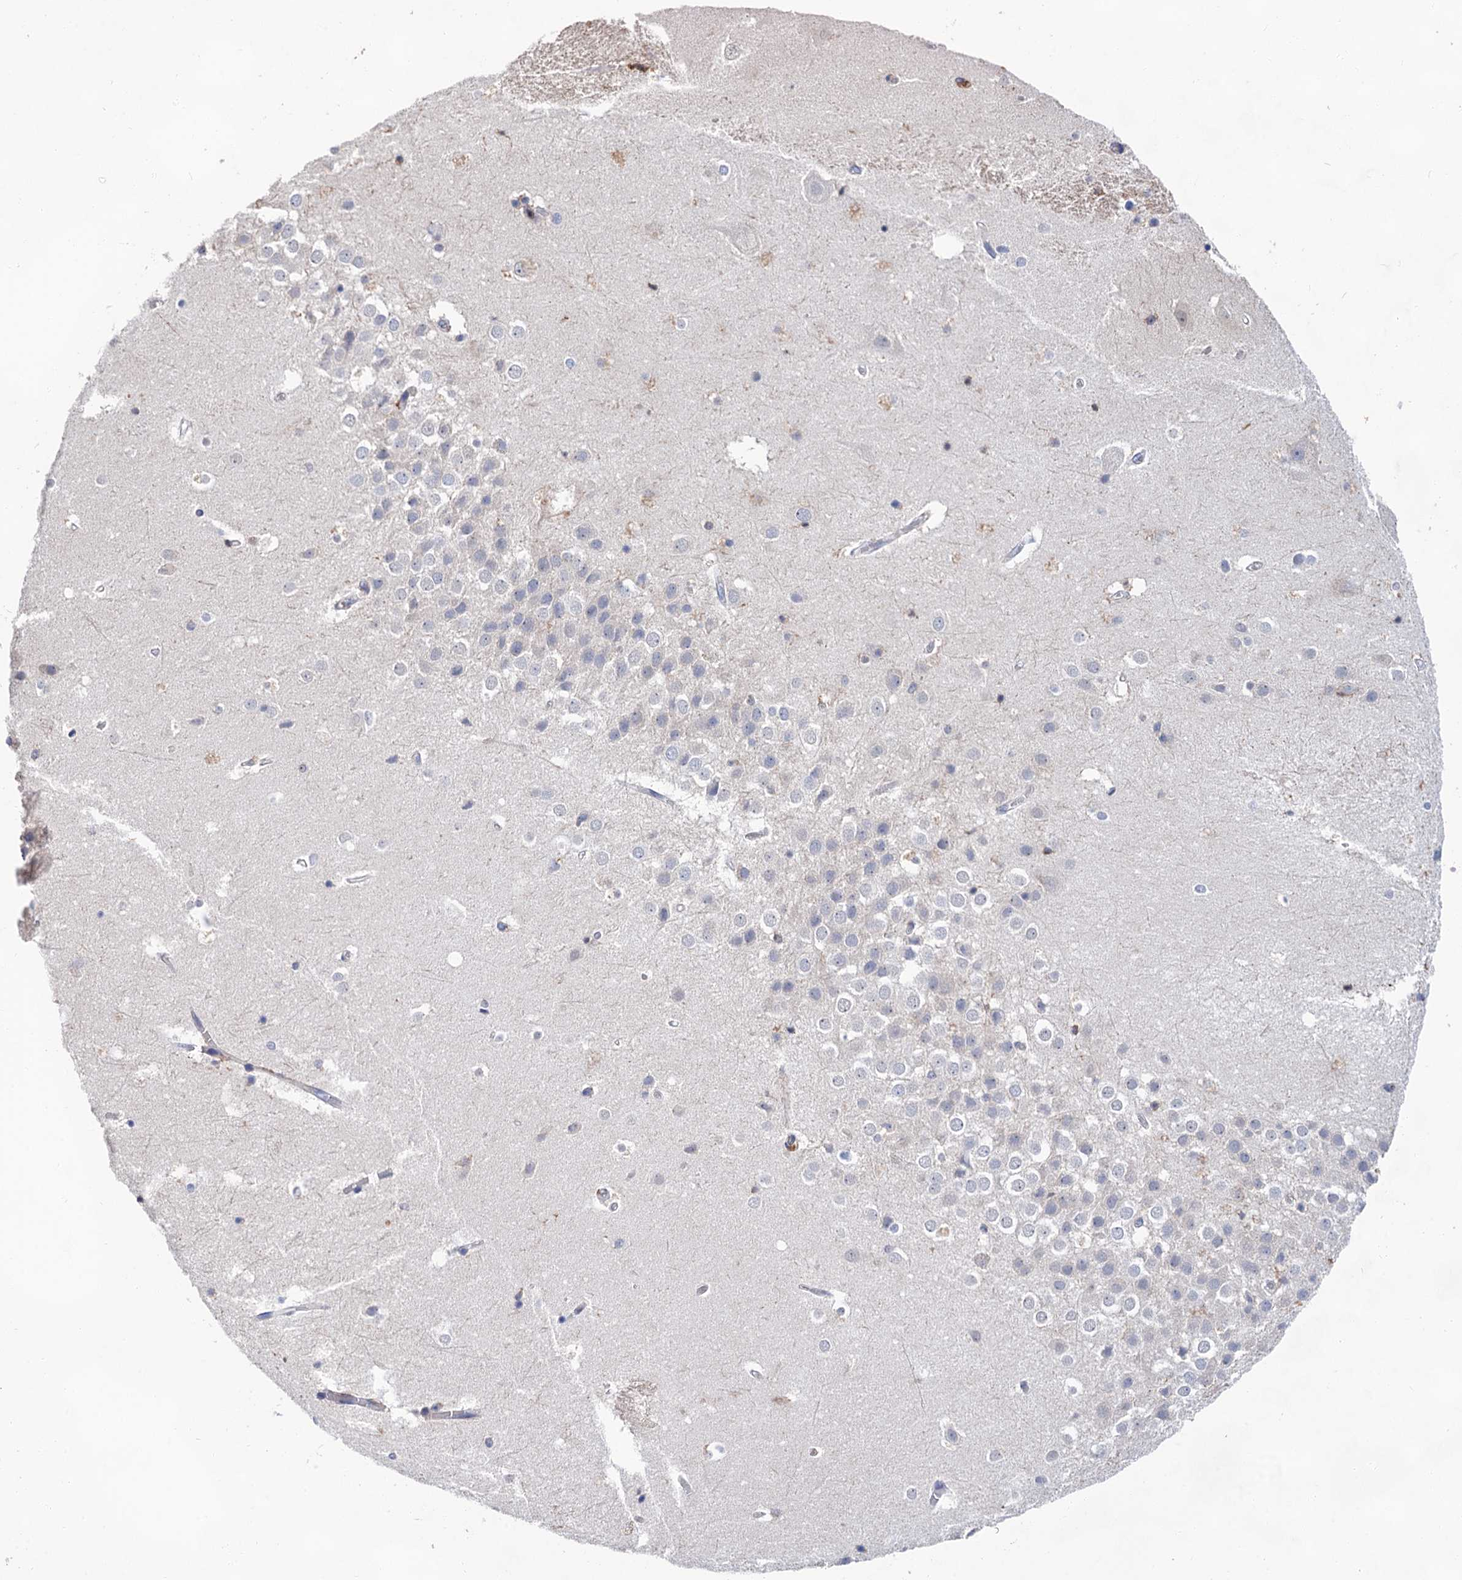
{"staining": {"intensity": "negative", "quantity": "none", "location": "none"}, "tissue": "hippocampus", "cell_type": "Glial cells", "image_type": "normal", "snomed": [{"axis": "morphology", "description": "Normal tissue, NOS"}, {"axis": "topography", "description": "Hippocampus"}], "caption": "IHC of benign human hippocampus displays no staining in glial cells.", "gene": "TMTC3", "patient": {"sex": "female", "age": 52}}